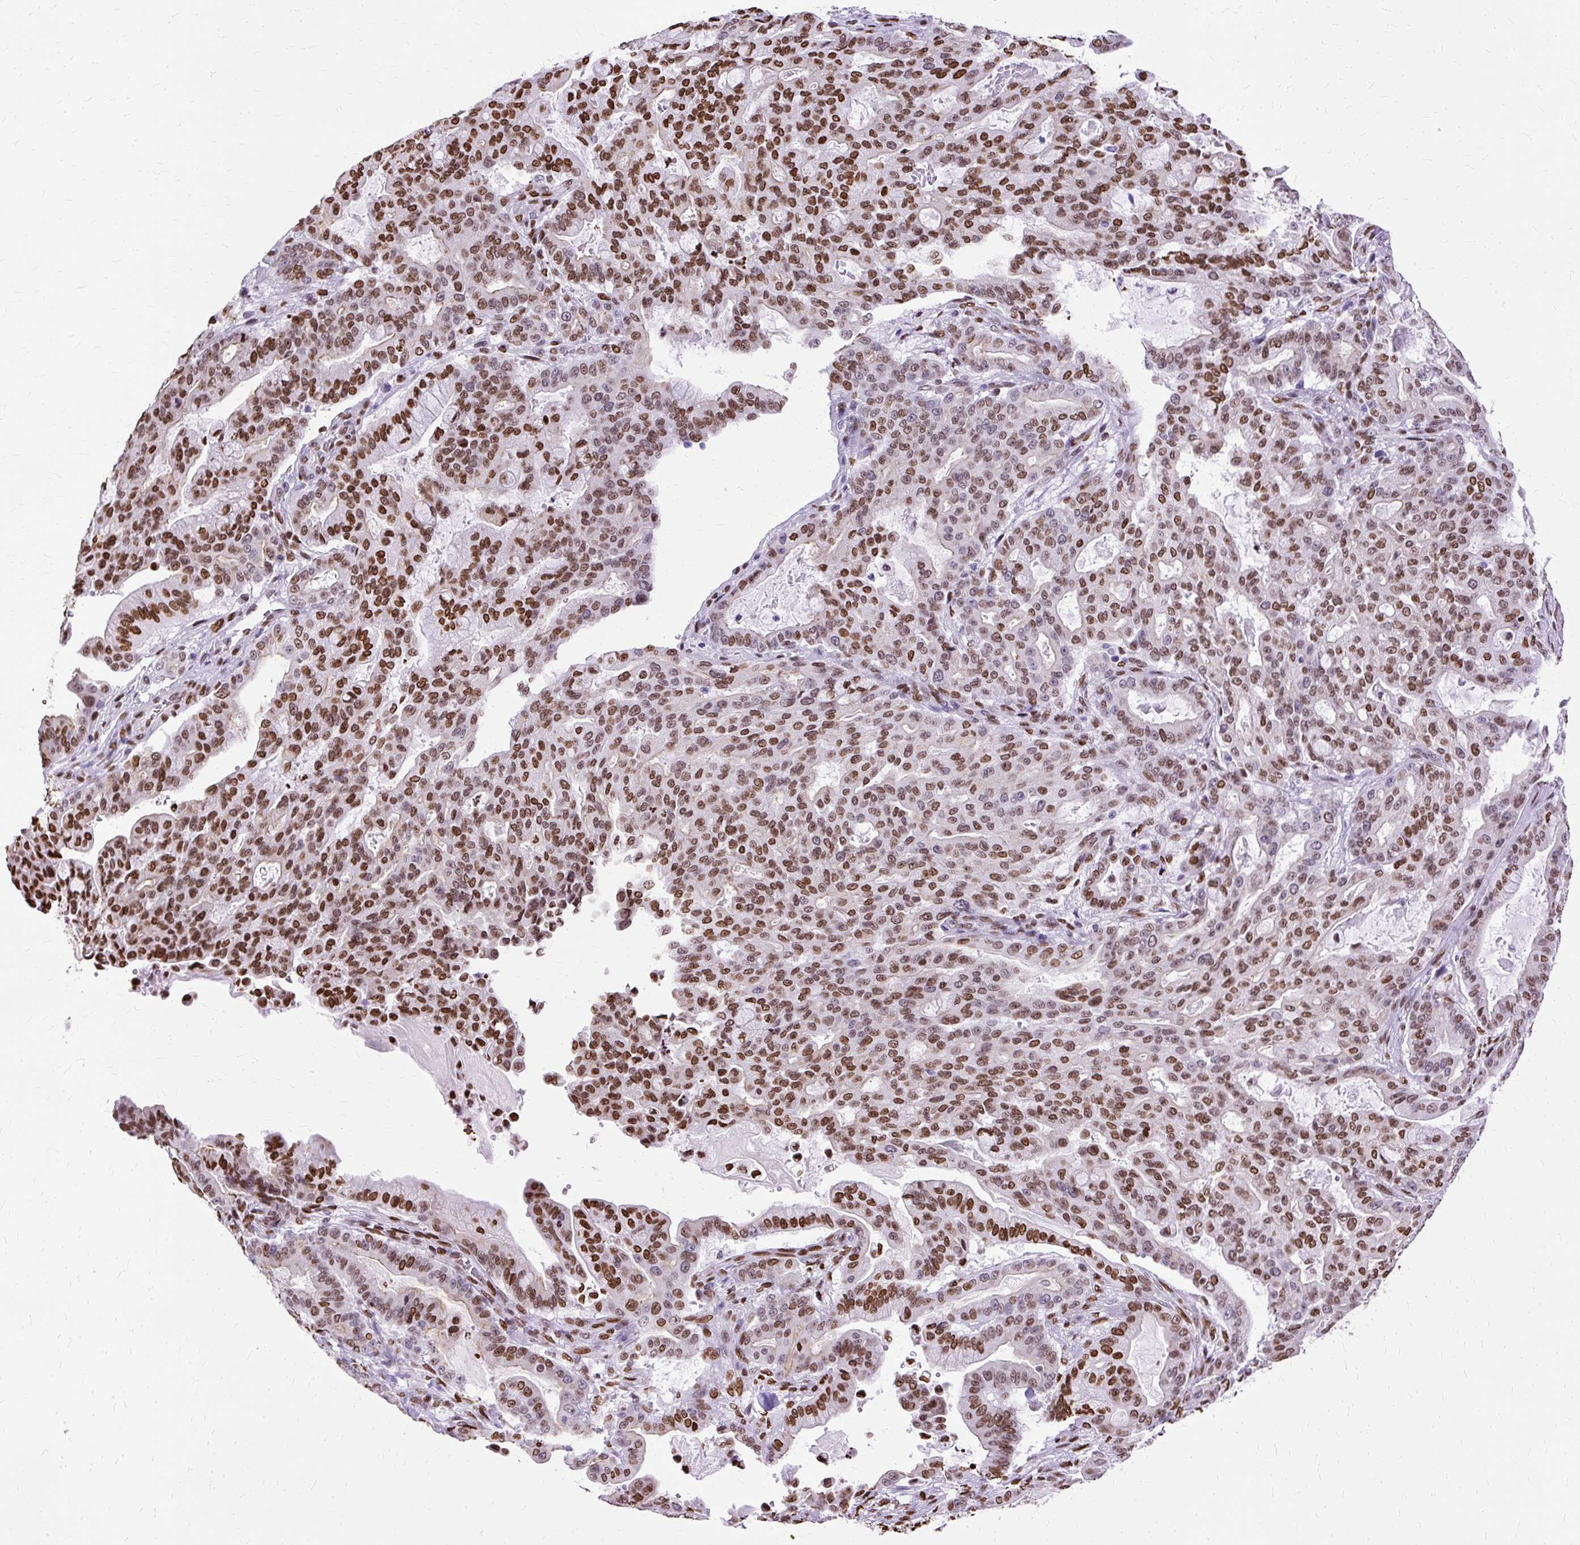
{"staining": {"intensity": "moderate", "quantity": ">75%", "location": "nuclear"}, "tissue": "pancreatic cancer", "cell_type": "Tumor cells", "image_type": "cancer", "snomed": [{"axis": "morphology", "description": "Adenocarcinoma, NOS"}, {"axis": "topography", "description": "Pancreas"}], "caption": "Human pancreatic cancer stained with a protein marker shows moderate staining in tumor cells.", "gene": "TMEM184C", "patient": {"sex": "male", "age": 63}}